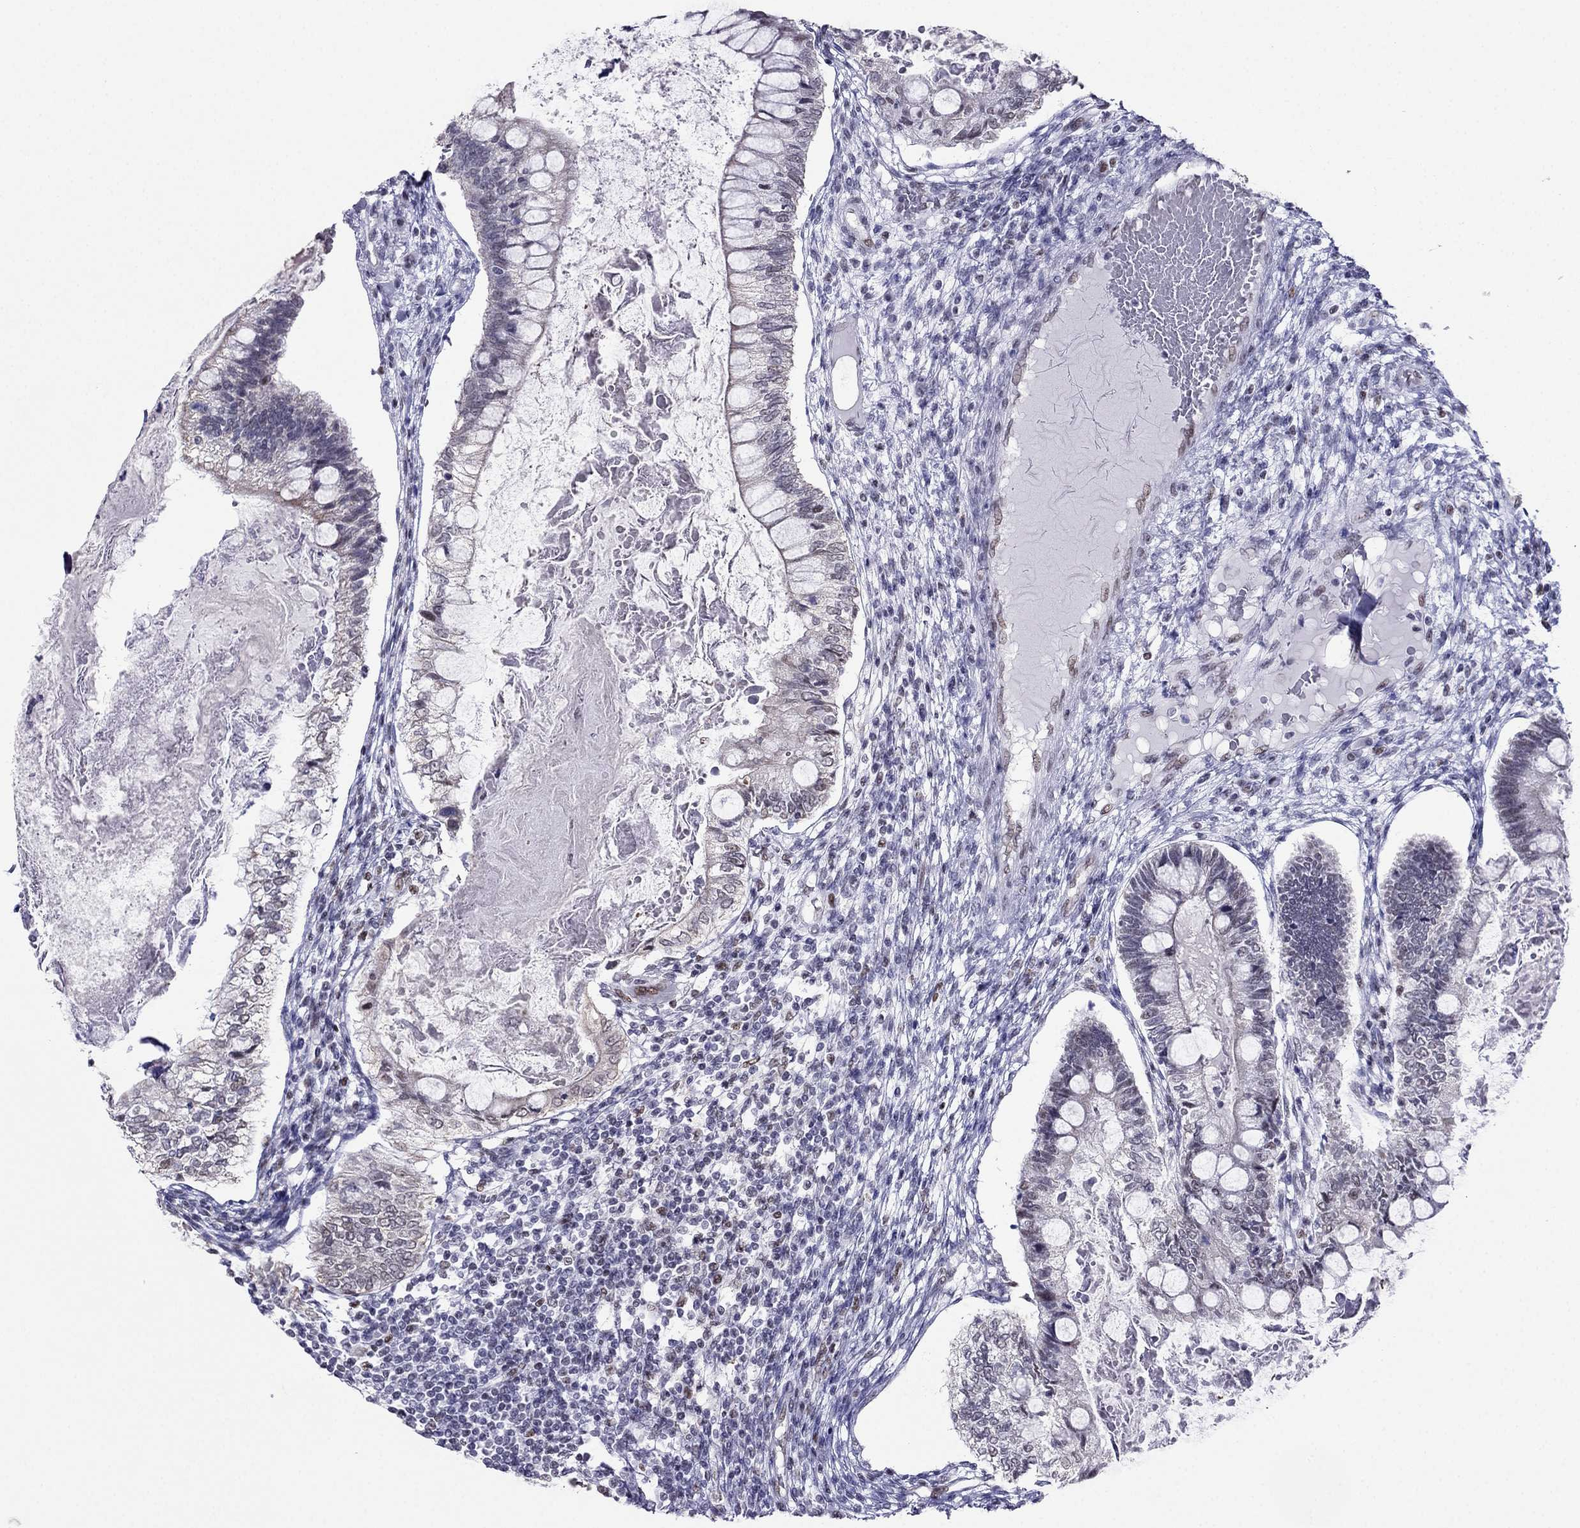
{"staining": {"intensity": "negative", "quantity": "none", "location": "none"}, "tissue": "testis cancer", "cell_type": "Tumor cells", "image_type": "cancer", "snomed": [{"axis": "morphology", "description": "Seminoma, NOS"}, {"axis": "morphology", "description": "Carcinoma, Embryonal, NOS"}, {"axis": "topography", "description": "Testis"}], "caption": "Testis cancer (seminoma) stained for a protein using immunohistochemistry (IHC) reveals no expression tumor cells.", "gene": "PPM1G", "patient": {"sex": "male", "age": 41}}